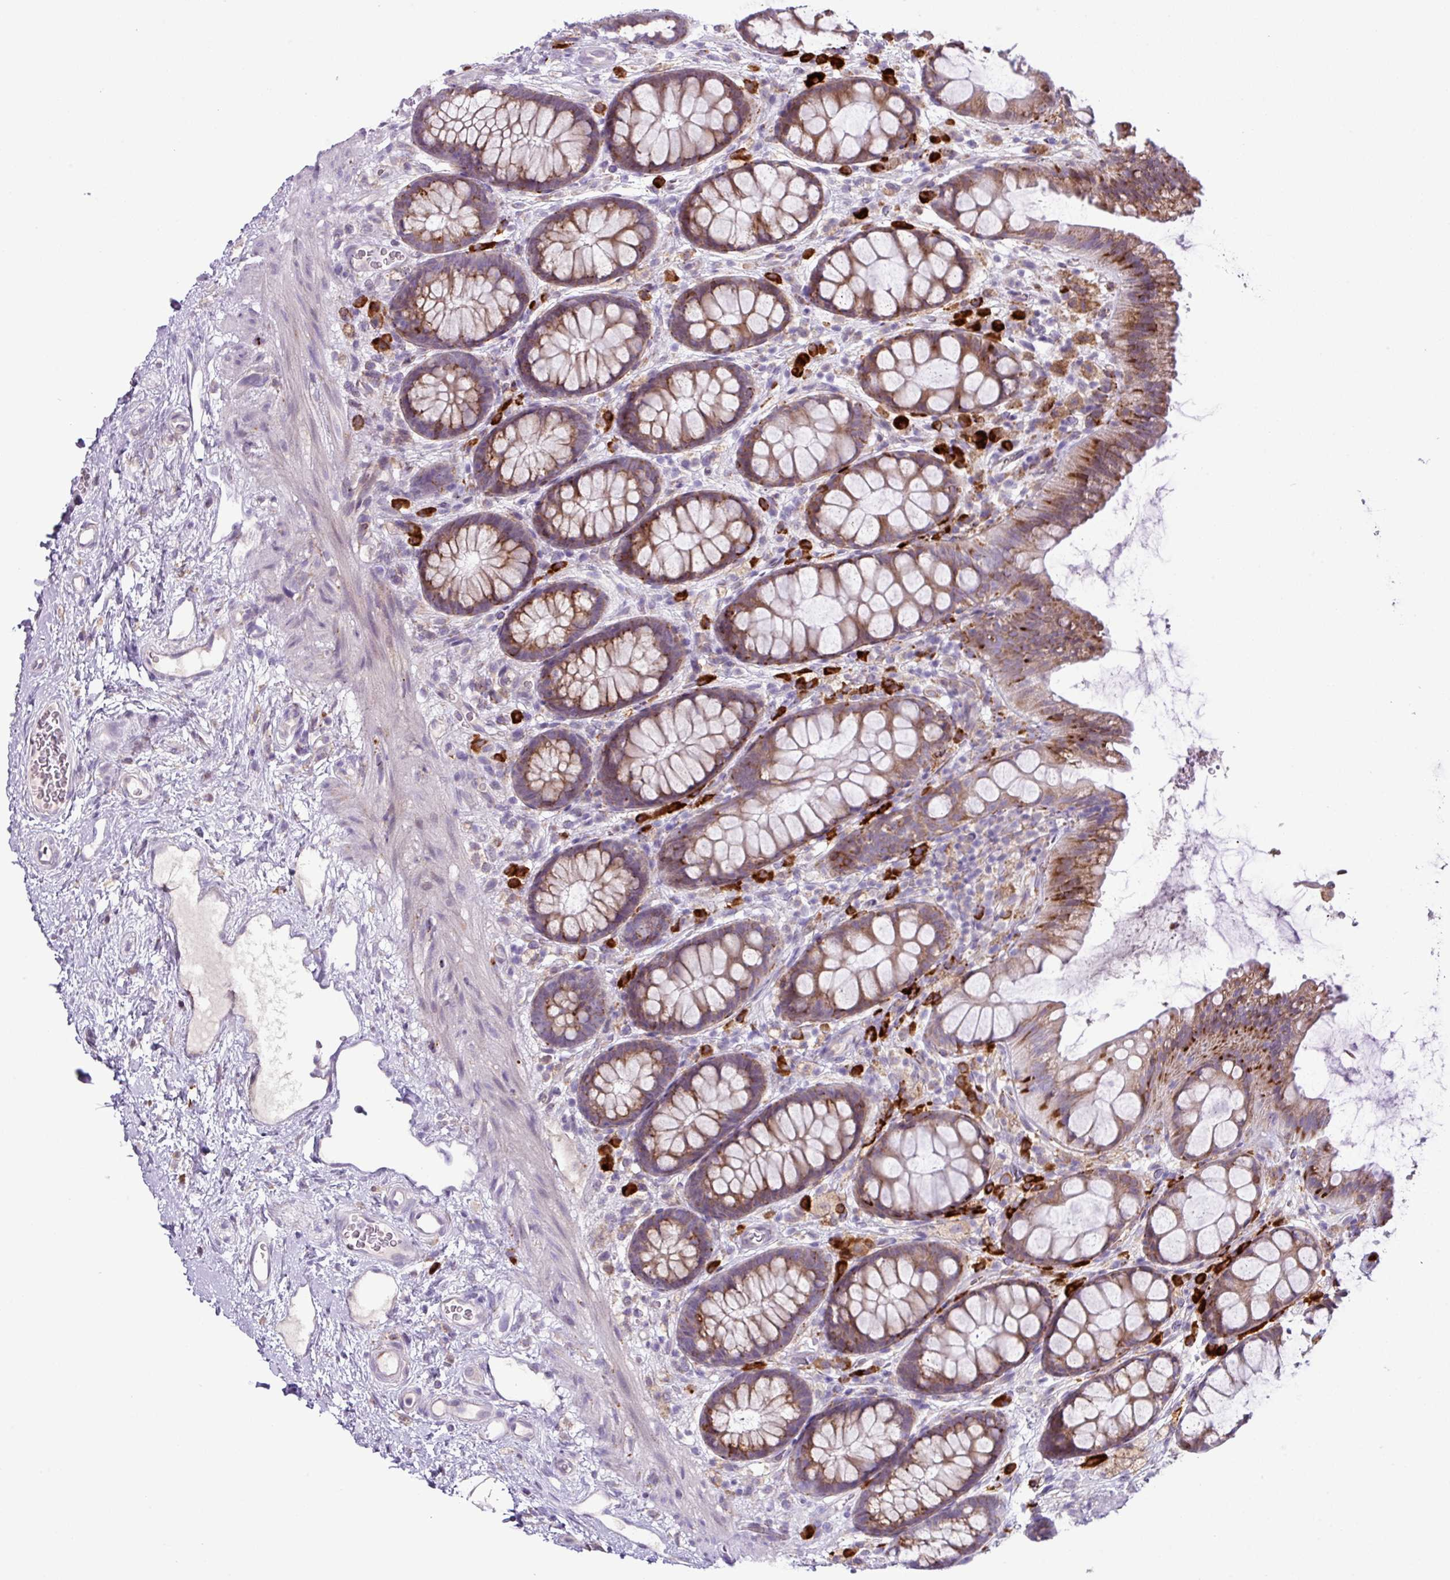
{"staining": {"intensity": "moderate", "quantity": ">75%", "location": "cytoplasmic/membranous"}, "tissue": "rectum", "cell_type": "Glandular cells", "image_type": "normal", "snomed": [{"axis": "morphology", "description": "Normal tissue, NOS"}, {"axis": "topography", "description": "Rectum"}], "caption": "The image reveals immunohistochemical staining of benign rectum. There is moderate cytoplasmic/membranous staining is appreciated in about >75% of glandular cells.", "gene": "RGS21", "patient": {"sex": "female", "age": 67}}